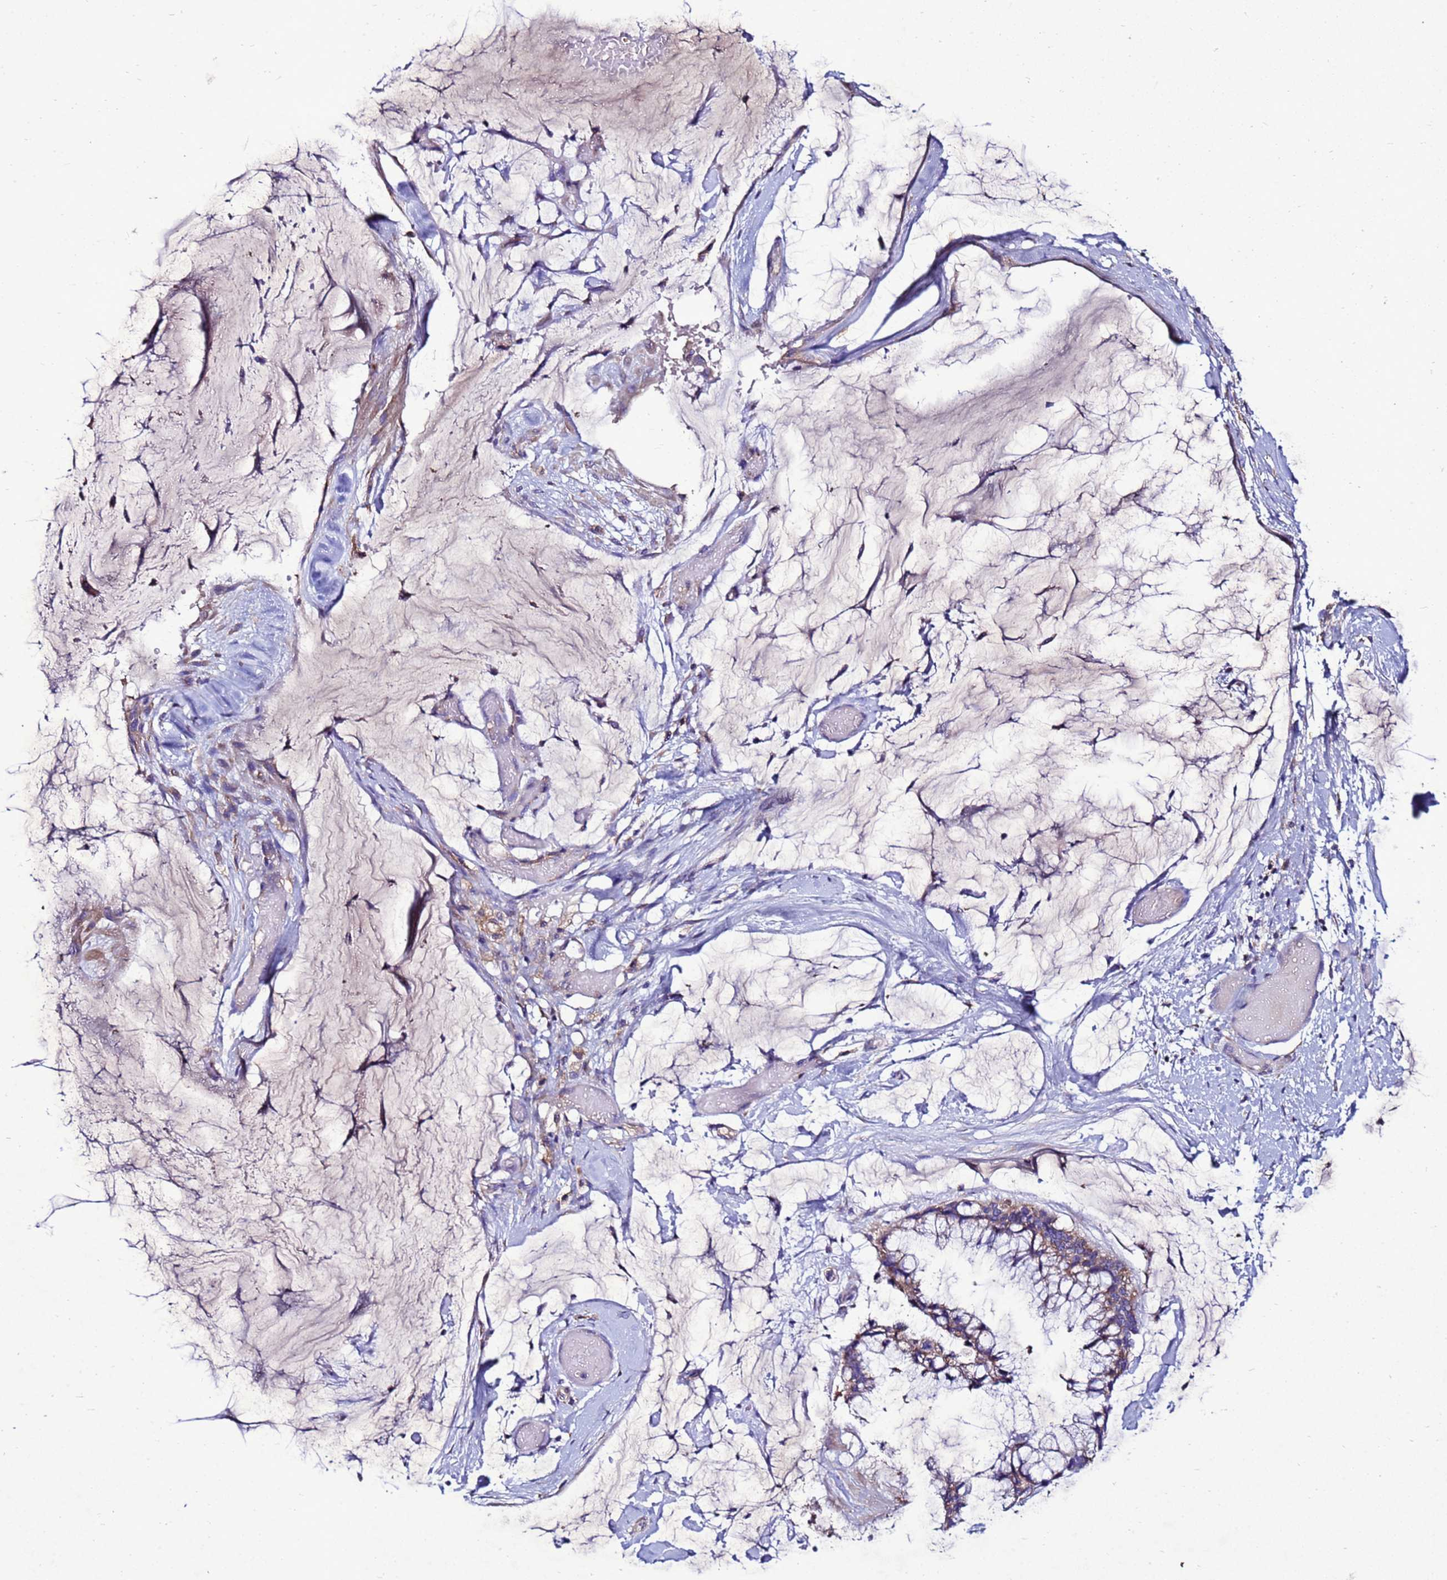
{"staining": {"intensity": "moderate", "quantity": ">75%", "location": "cytoplasmic/membranous"}, "tissue": "ovarian cancer", "cell_type": "Tumor cells", "image_type": "cancer", "snomed": [{"axis": "morphology", "description": "Cystadenocarcinoma, mucinous, NOS"}, {"axis": "topography", "description": "Ovary"}], "caption": "A brown stain shows moderate cytoplasmic/membranous positivity of a protein in ovarian mucinous cystadenocarcinoma tumor cells. (brown staining indicates protein expression, while blue staining denotes nuclei).", "gene": "ANTKMT", "patient": {"sex": "female", "age": 39}}